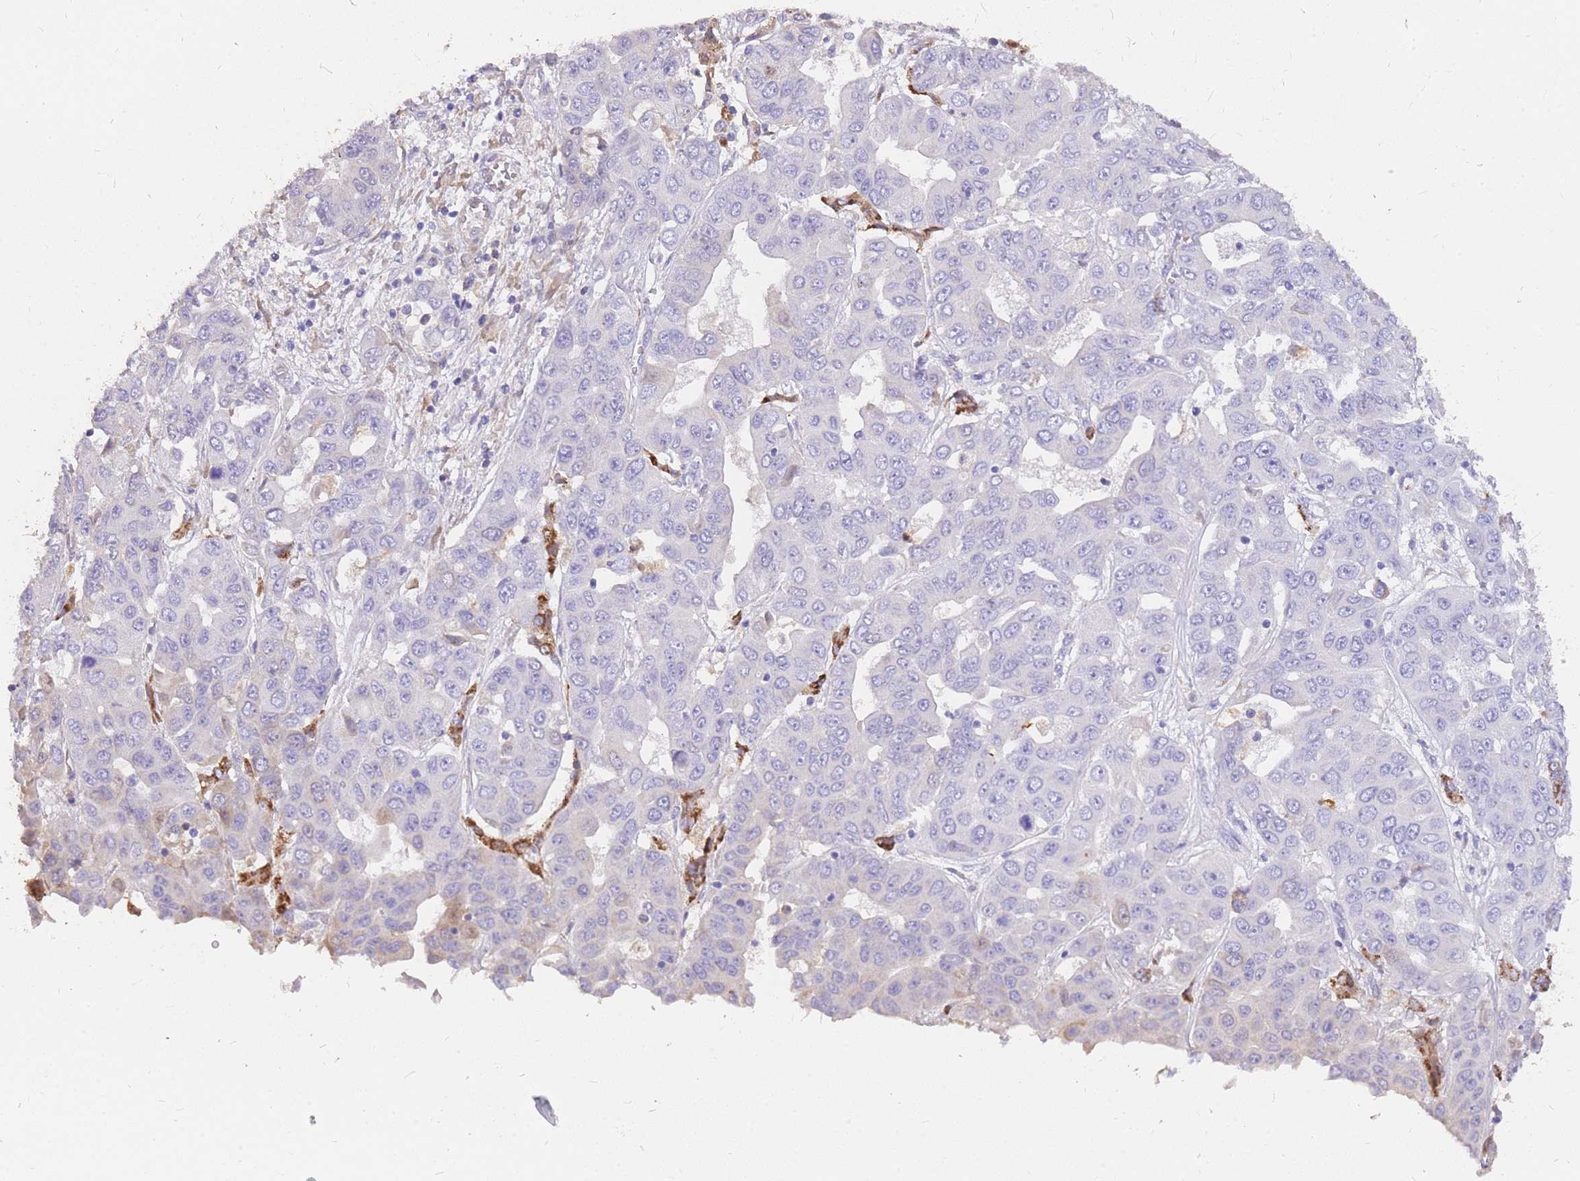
{"staining": {"intensity": "negative", "quantity": "none", "location": "none"}, "tissue": "liver cancer", "cell_type": "Tumor cells", "image_type": "cancer", "snomed": [{"axis": "morphology", "description": "Cholangiocarcinoma"}, {"axis": "topography", "description": "Liver"}], "caption": "A high-resolution histopathology image shows IHC staining of liver cancer, which exhibits no significant staining in tumor cells. (DAB (3,3'-diaminobenzidine) IHC, high magnification).", "gene": "C2orf88", "patient": {"sex": "female", "age": 52}}